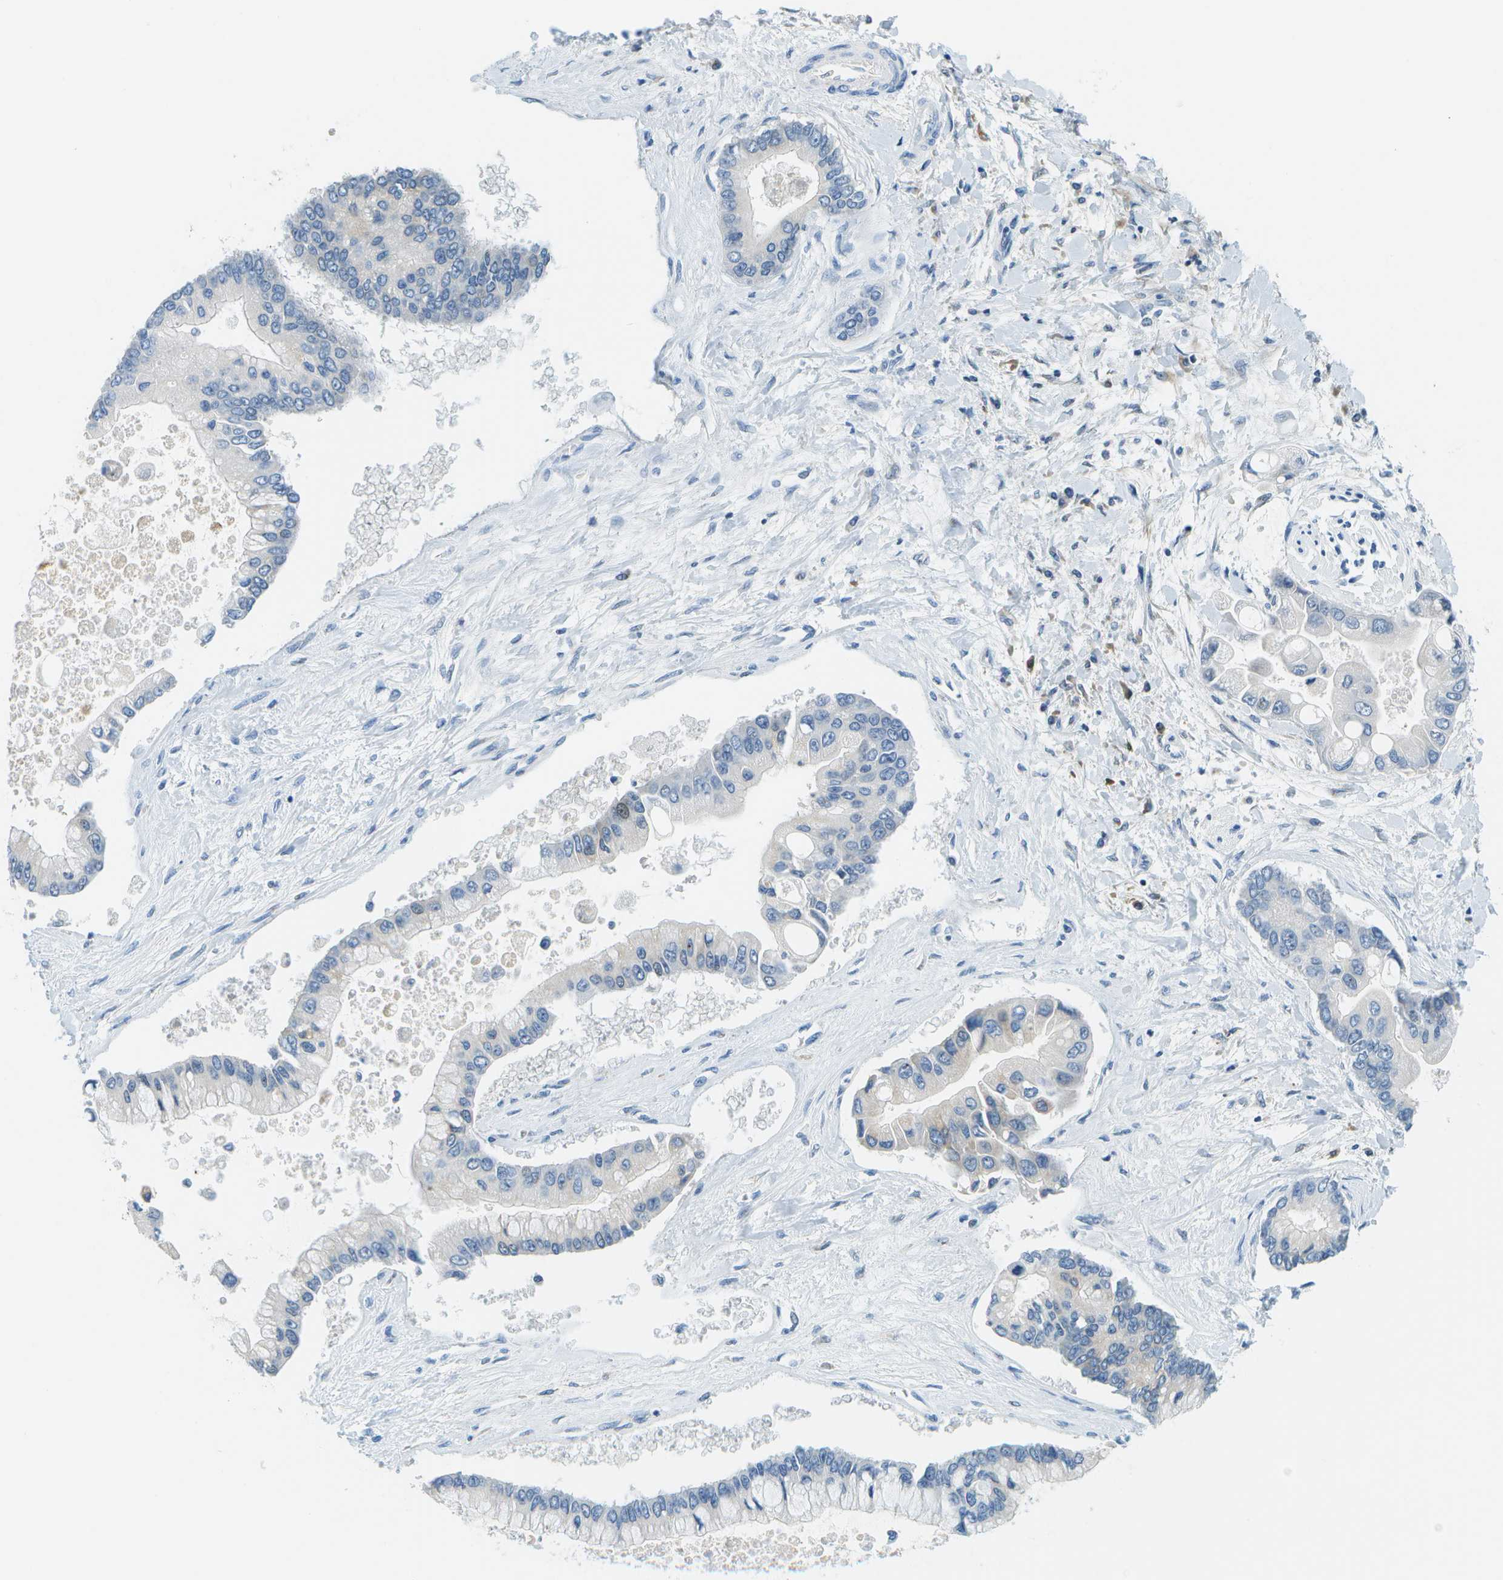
{"staining": {"intensity": "negative", "quantity": "none", "location": "none"}, "tissue": "liver cancer", "cell_type": "Tumor cells", "image_type": "cancer", "snomed": [{"axis": "morphology", "description": "Cholangiocarcinoma"}, {"axis": "topography", "description": "Liver"}], "caption": "Immunohistochemical staining of human liver cholangiocarcinoma reveals no significant expression in tumor cells. (Stains: DAB immunohistochemistry with hematoxylin counter stain, Microscopy: brightfield microscopy at high magnification).", "gene": "PTGIS", "patient": {"sex": "male", "age": 50}}